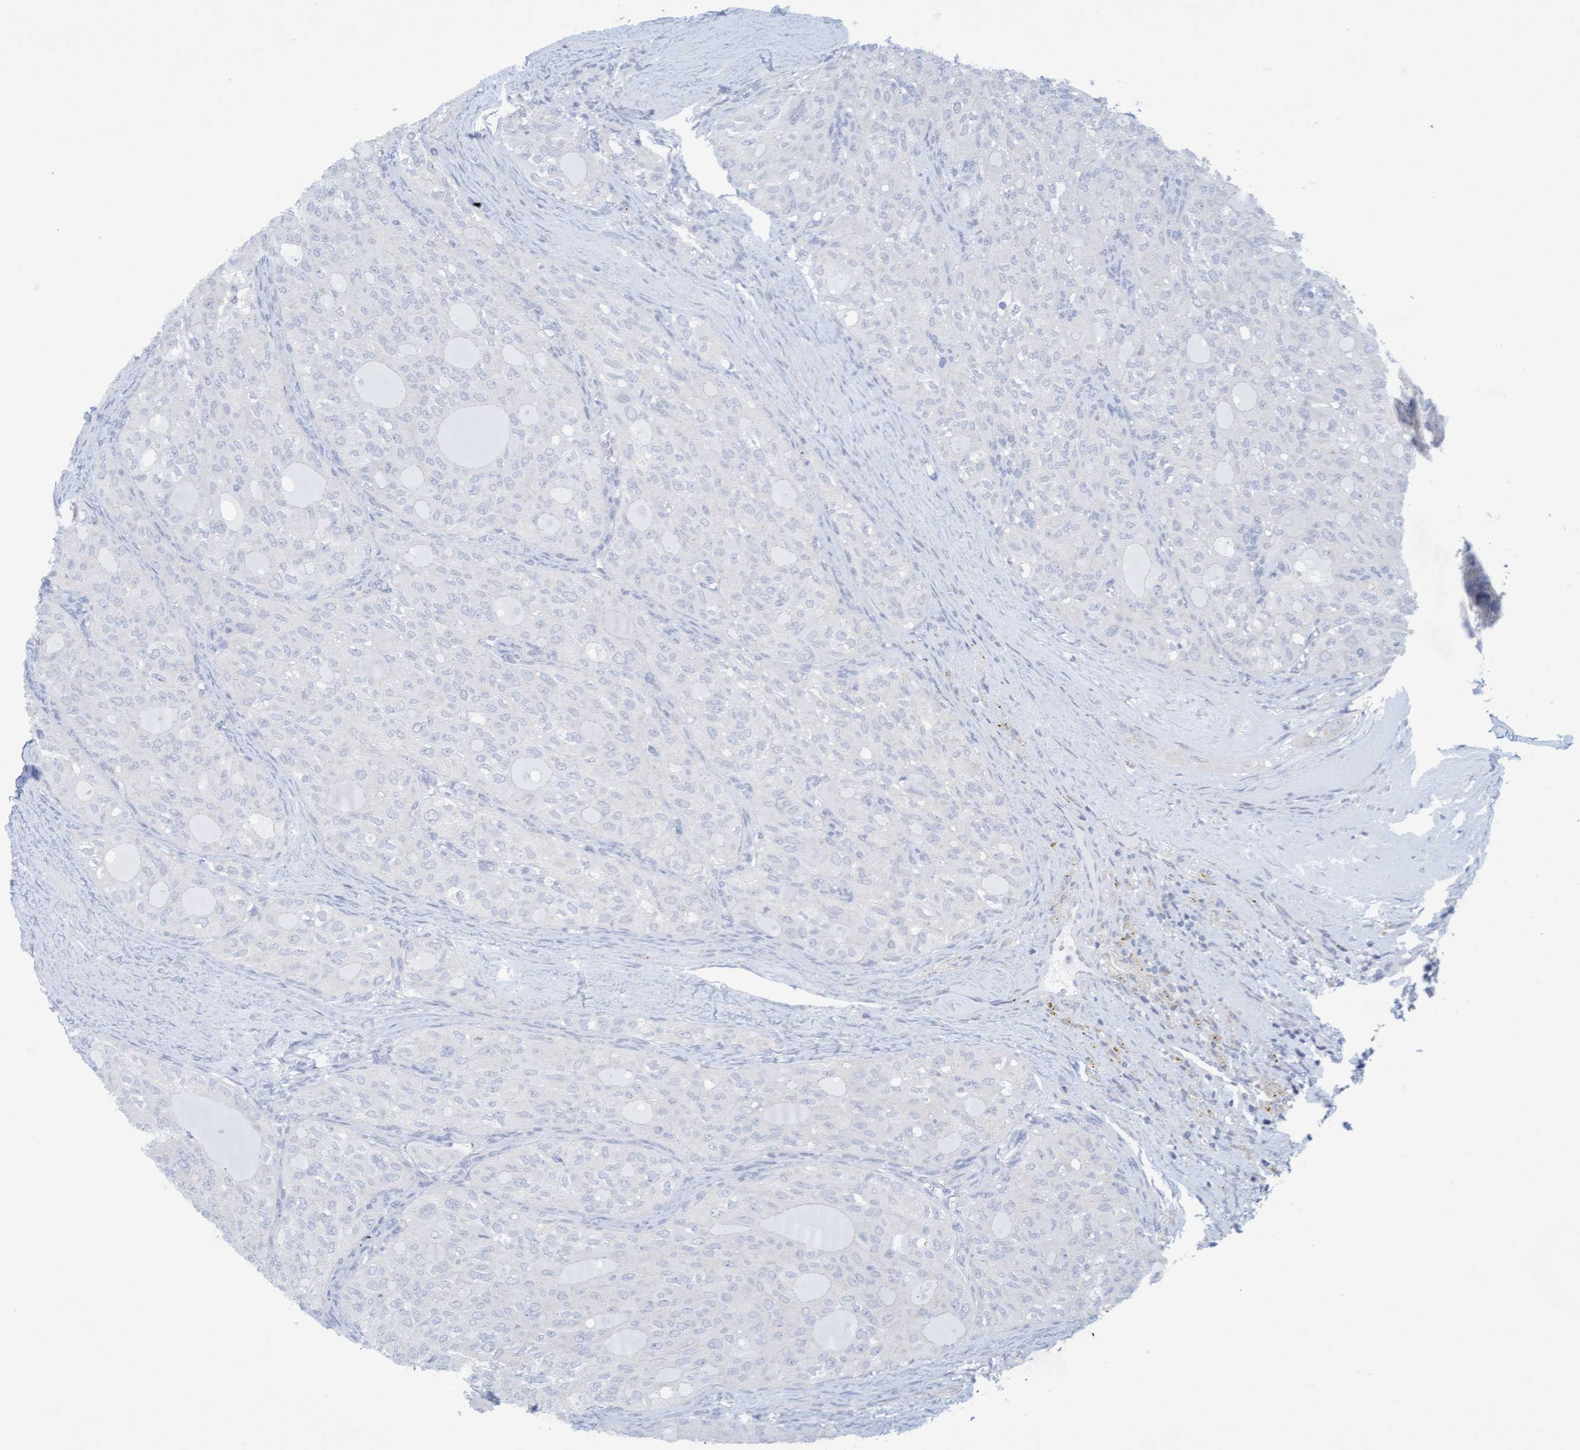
{"staining": {"intensity": "negative", "quantity": "none", "location": "none"}, "tissue": "thyroid cancer", "cell_type": "Tumor cells", "image_type": "cancer", "snomed": [{"axis": "morphology", "description": "Follicular adenoma carcinoma, NOS"}, {"axis": "topography", "description": "Thyroid gland"}], "caption": "A micrograph of thyroid cancer stained for a protein exhibits no brown staining in tumor cells.", "gene": "SLC28A3", "patient": {"sex": "male", "age": 75}}